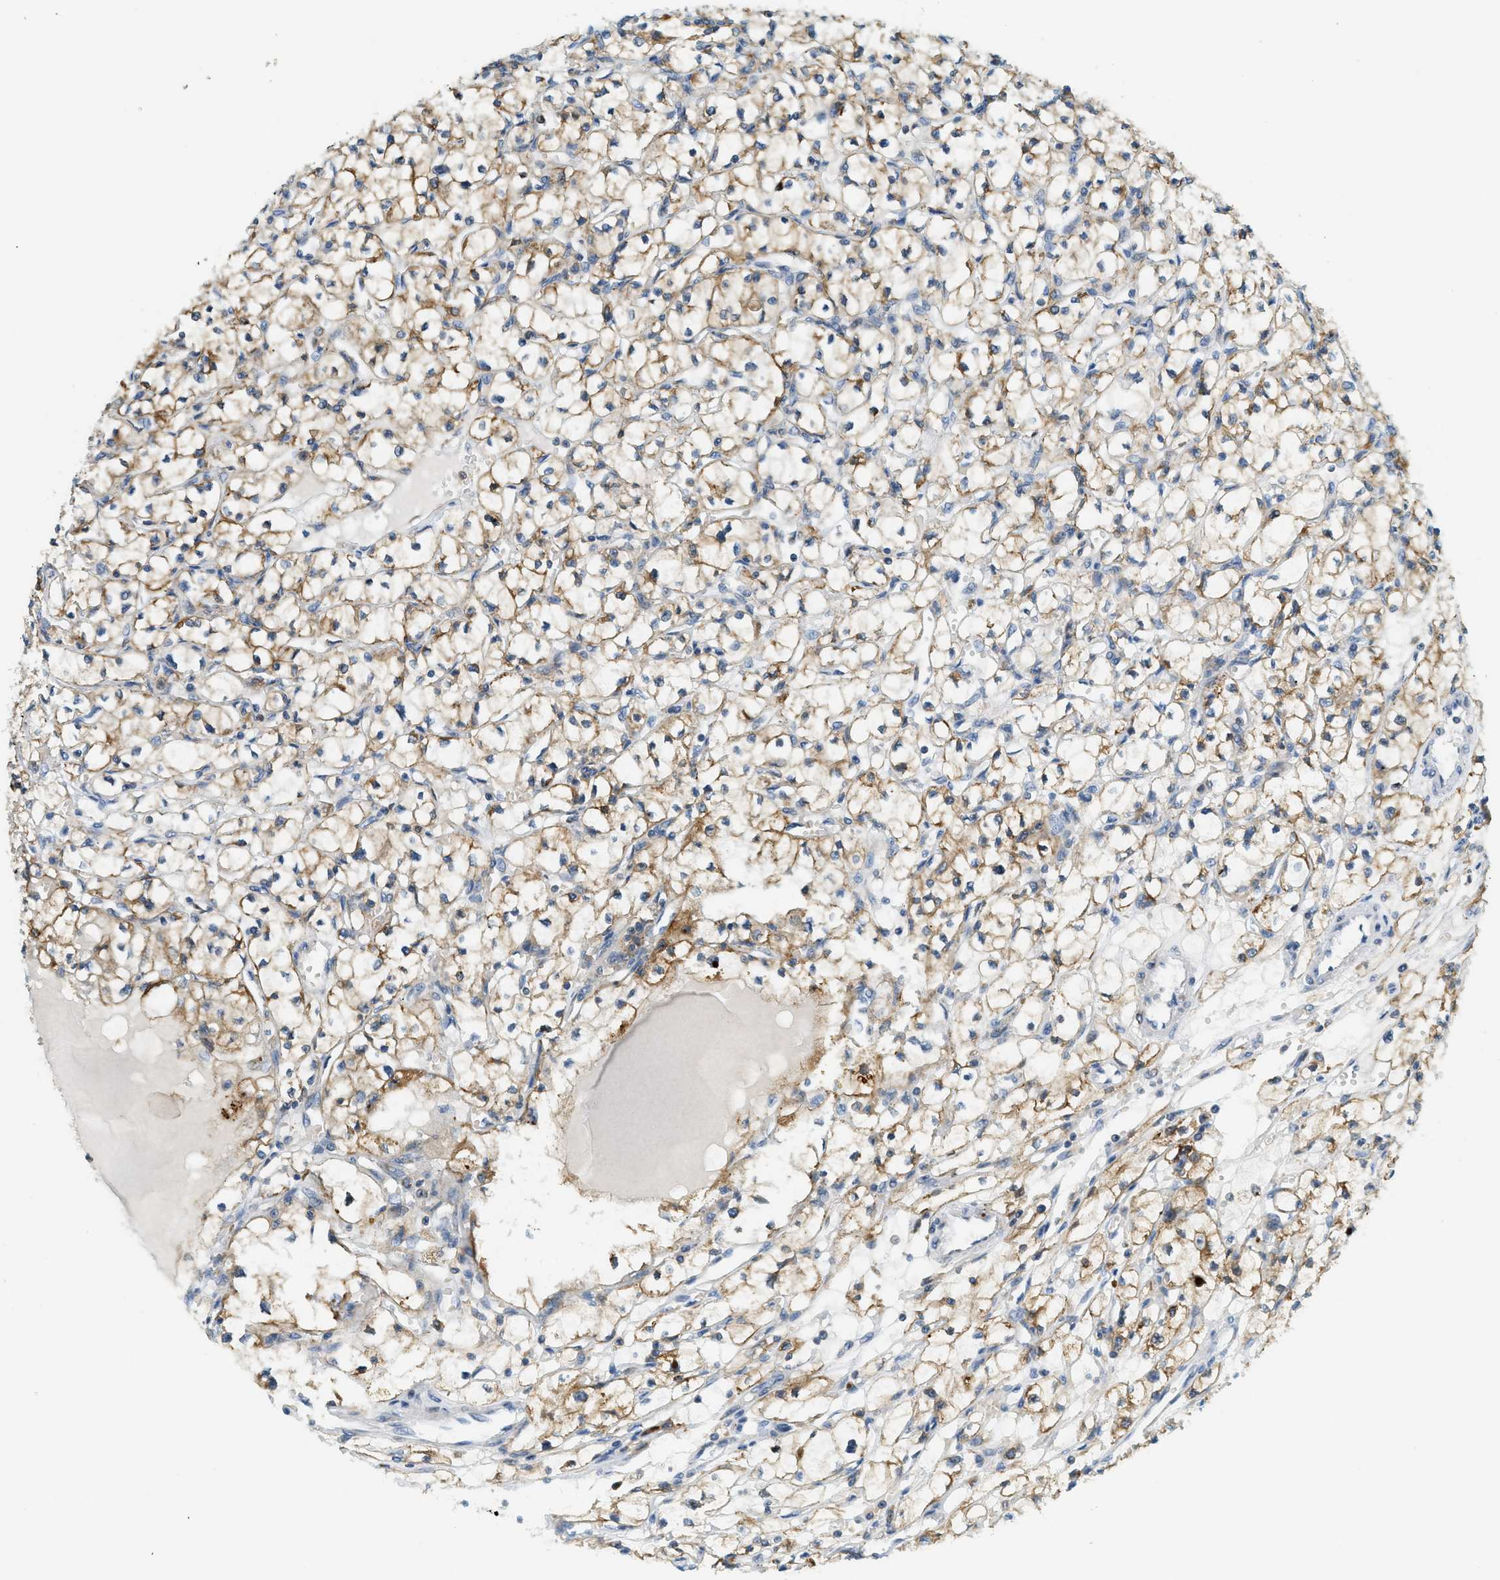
{"staining": {"intensity": "moderate", "quantity": "25%-75%", "location": "cytoplasmic/membranous"}, "tissue": "renal cancer", "cell_type": "Tumor cells", "image_type": "cancer", "snomed": [{"axis": "morphology", "description": "Adenocarcinoma, NOS"}, {"axis": "topography", "description": "Kidney"}], "caption": "Immunohistochemistry (IHC) micrograph of neoplastic tissue: renal cancer stained using immunohistochemistry (IHC) demonstrates medium levels of moderate protein expression localized specifically in the cytoplasmic/membranous of tumor cells, appearing as a cytoplasmic/membranous brown color.", "gene": "SEMA4D", "patient": {"sex": "male", "age": 56}}